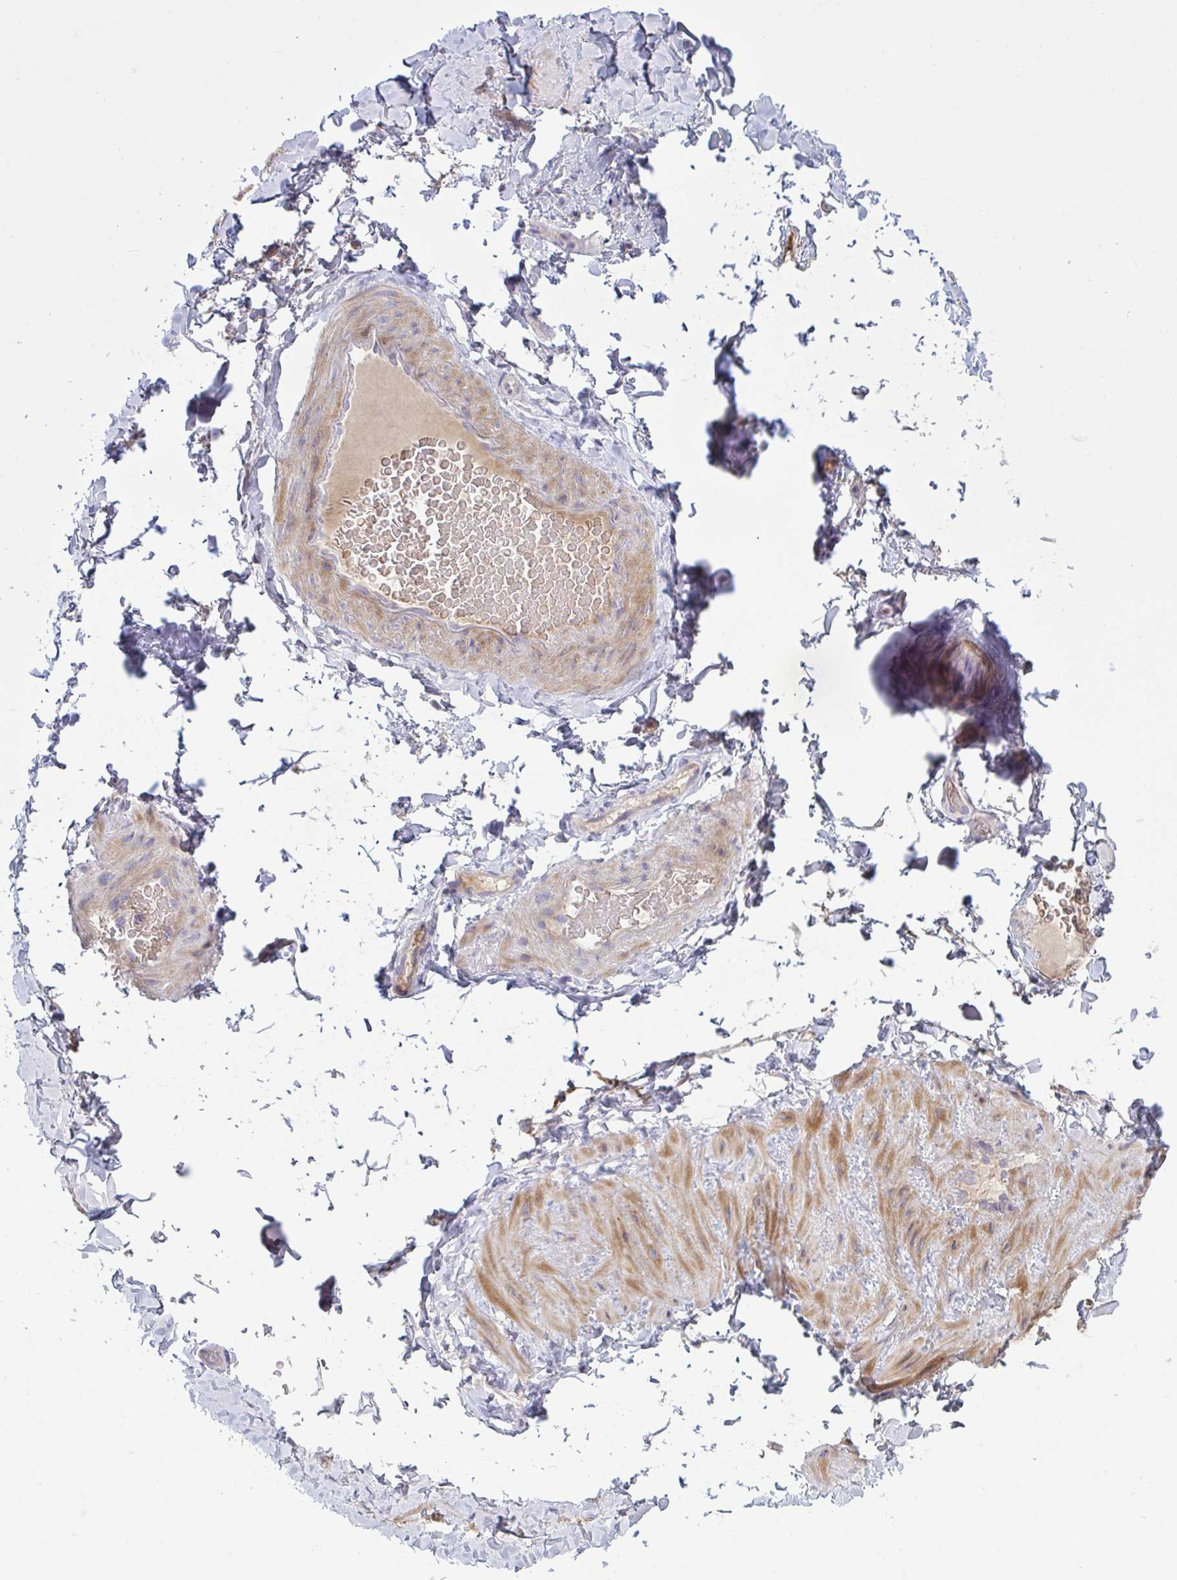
{"staining": {"intensity": "negative", "quantity": "none", "location": "none"}, "tissue": "adipose tissue", "cell_type": "Adipocytes", "image_type": "normal", "snomed": [{"axis": "morphology", "description": "Normal tissue, NOS"}, {"axis": "topography", "description": "Vascular tissue"}, {"axis": "topography", "description": "Peripheral nerve tissue"}], "caption": "Immunohistochemistry (IHC) photomicrograph of benign adipose tissue: human adipose tissue stained with DAB exhibits no significant protein staining in adipocytes. The staining was performed using DAB (3,3'-diaminobenzidine) to visualize the protein expression in brown, while the nuclei were stained in blue with hematoxylin (Magnification: 20x).", "gene": "VWC2", "patient": {"sex": "male", "age": 41}}